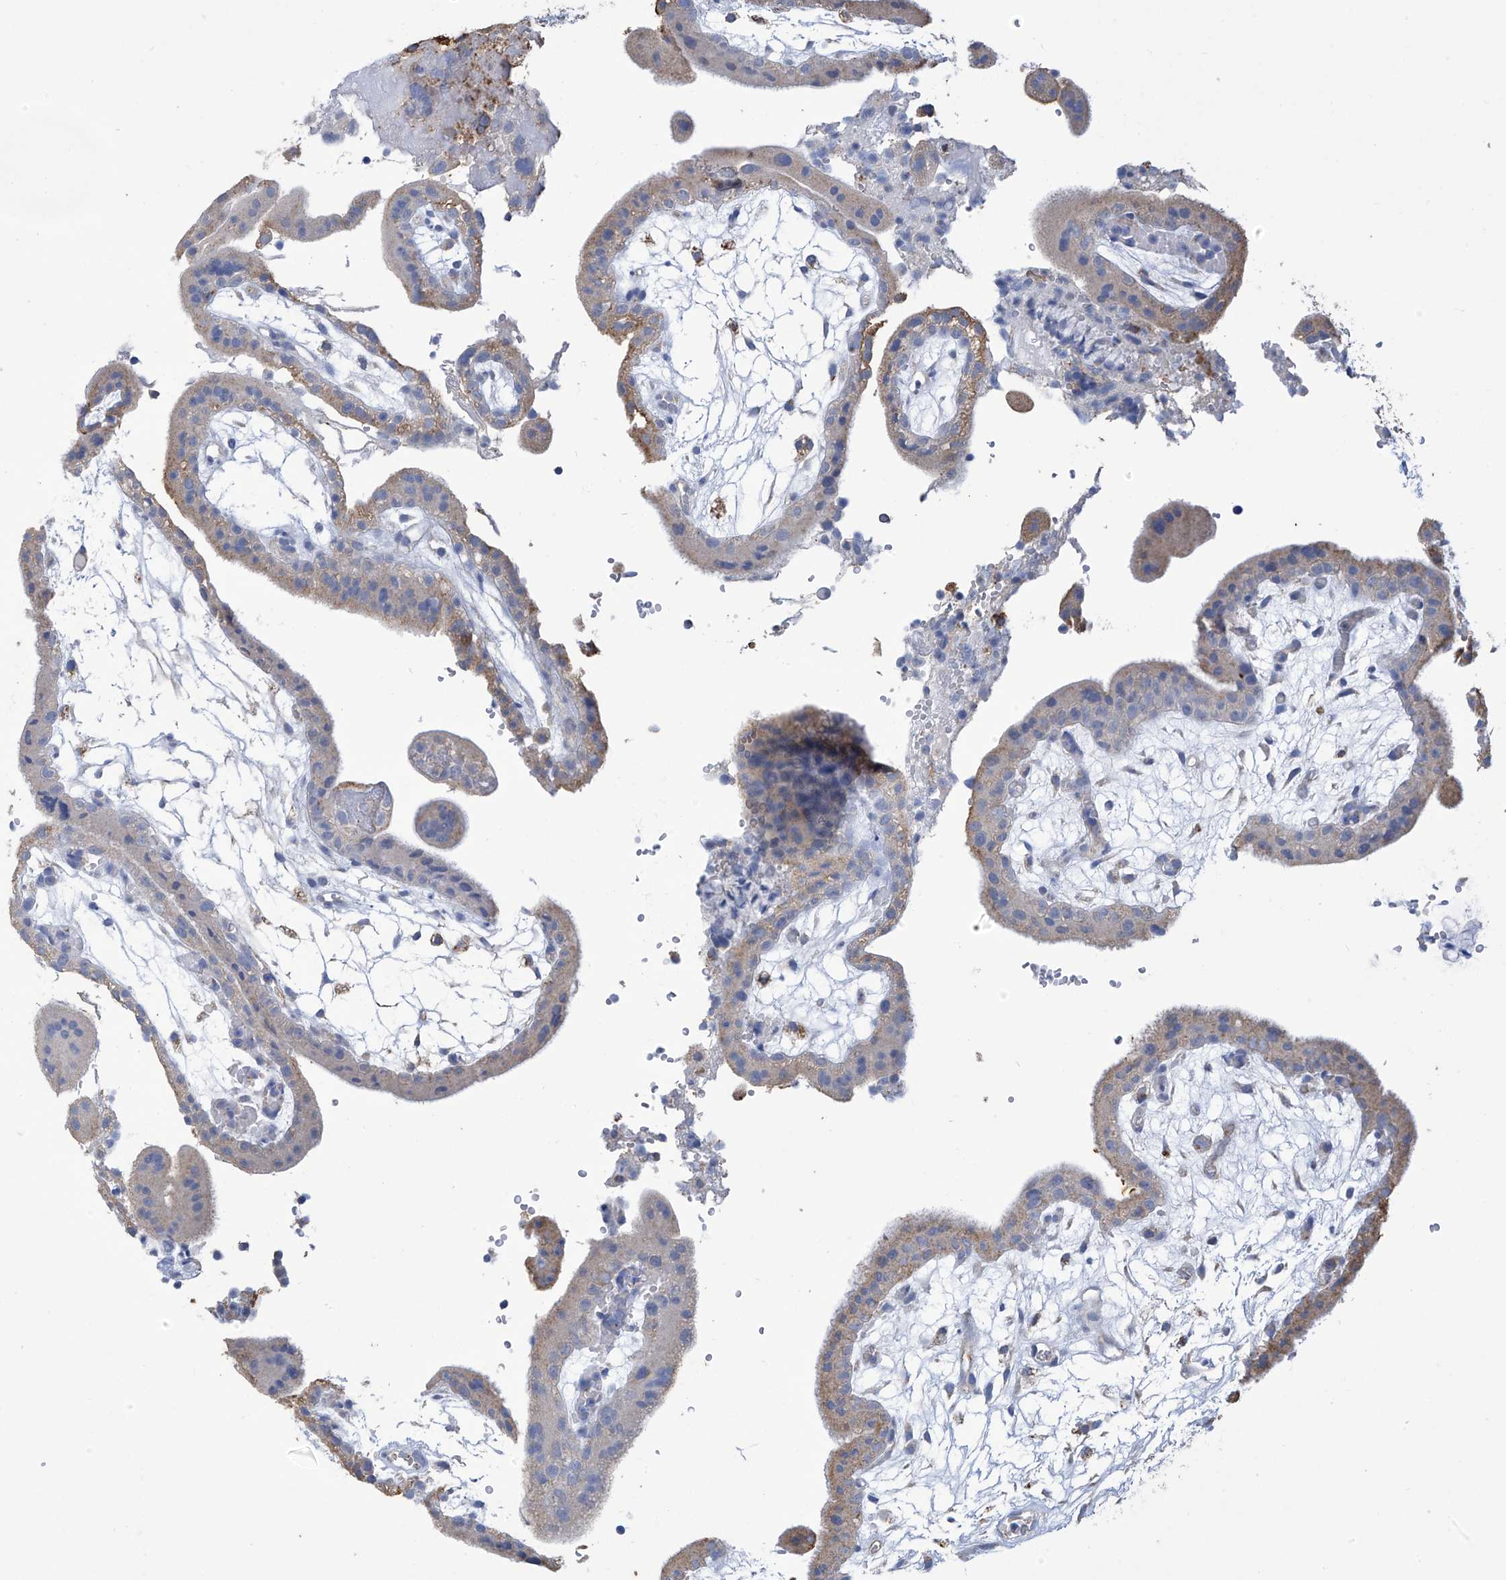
{"staining": {"intensity": "negative", "quantity": "none", "location": "none"}, "tissue": "placenta", "cell_type": "Decidual cells", "image_type": "normal", "snomed": [{"axis": "morphology", "description": "Normal tissue, NOS"}, {"axis": "topography", "description": "Placenta"}], "caption": "Immunohistochemistry (IHC) of normal placenta displays no expression in decidual cells. (DAB IHC visualized using brightfield microscopy, high magnification).", "gene": "OGT", "patient": {"sex": "female", "age": 18}}